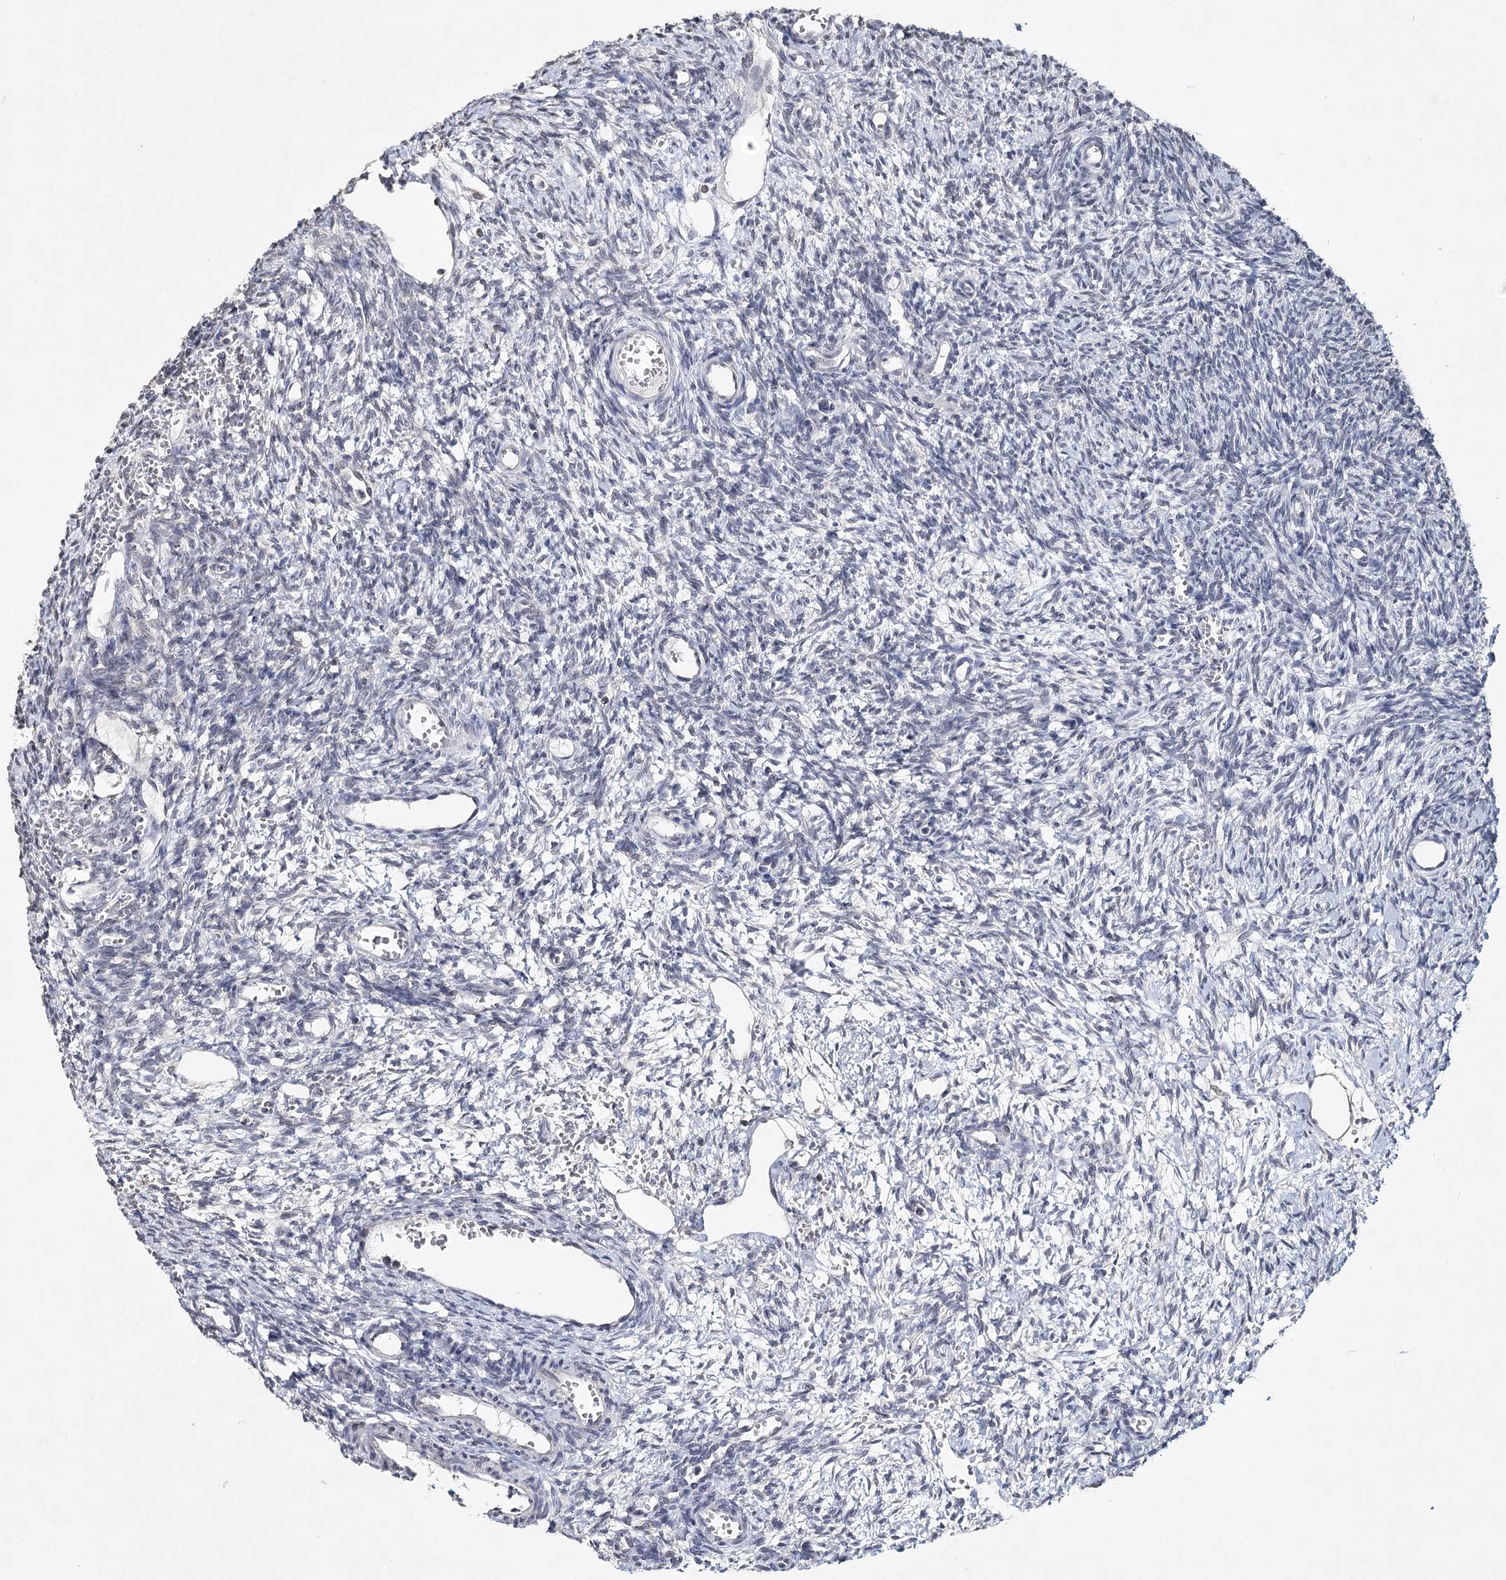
{"staining": {"intensity": "negative", "quantity": "none", "location": "none"}, "tissue": "ovary", "cell_type": "Ovarian stroma cells", "image_type": "normal", "snomed": [{"axis": "morphology", "description": "Normal tissue, NOS"}, {"axis": "topography", "description": "Ovary"}], "caption": "Ovarian stroma cells are negative for brown protein staining in unremarkable ovary. Brightfield microscopy of immunohistochemistry (IHC) stained with DAB (3,3'-diaminobenzidine) (brown) and hematoxylin (blue), captured at high magnification.", "gene": "ICOS", "patient": {"sex": "female", "age": 39}}